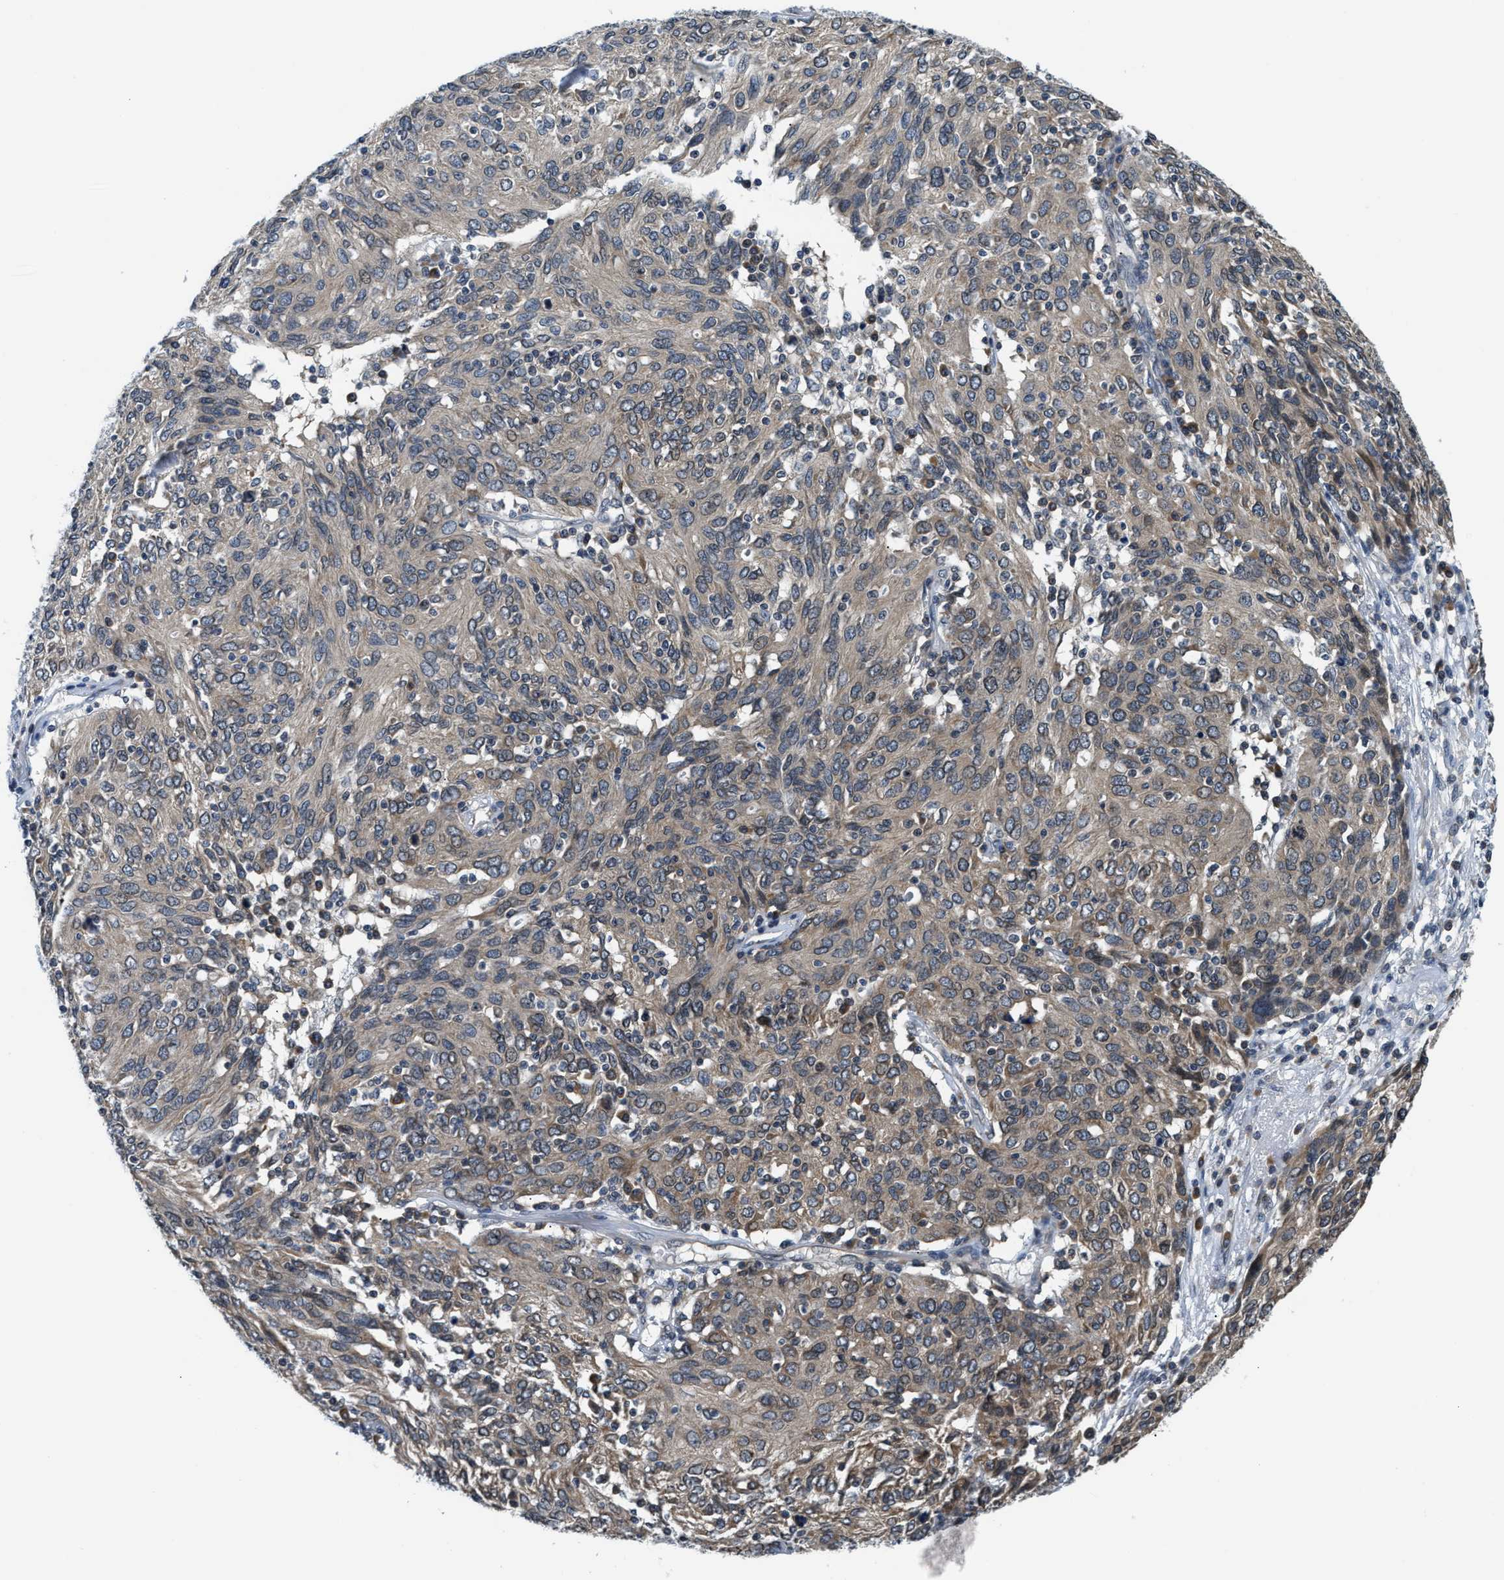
{"staining": {"intensity": "weak", "quantity": ">75%", "location": "cytoplasmic/membranous"}, "tissue": "ovarian cancer", "cell_type": "Tumor cells", "image_type": "cancer", "snomed": [{"axis": "morphology", "description": "Carcinoma, endometroid"}, {"axis": "topography", "description": "Ovary"}], "caption": "This is a photomicrograph of immunohistochemistry (IHC) staining of ovarian endometroid carcinoma, which shows weak expression in the cytoplasmic/membranous of tumor cells.", "gene": "RAB29", "patient": {"sex": "female", "age": 50}}